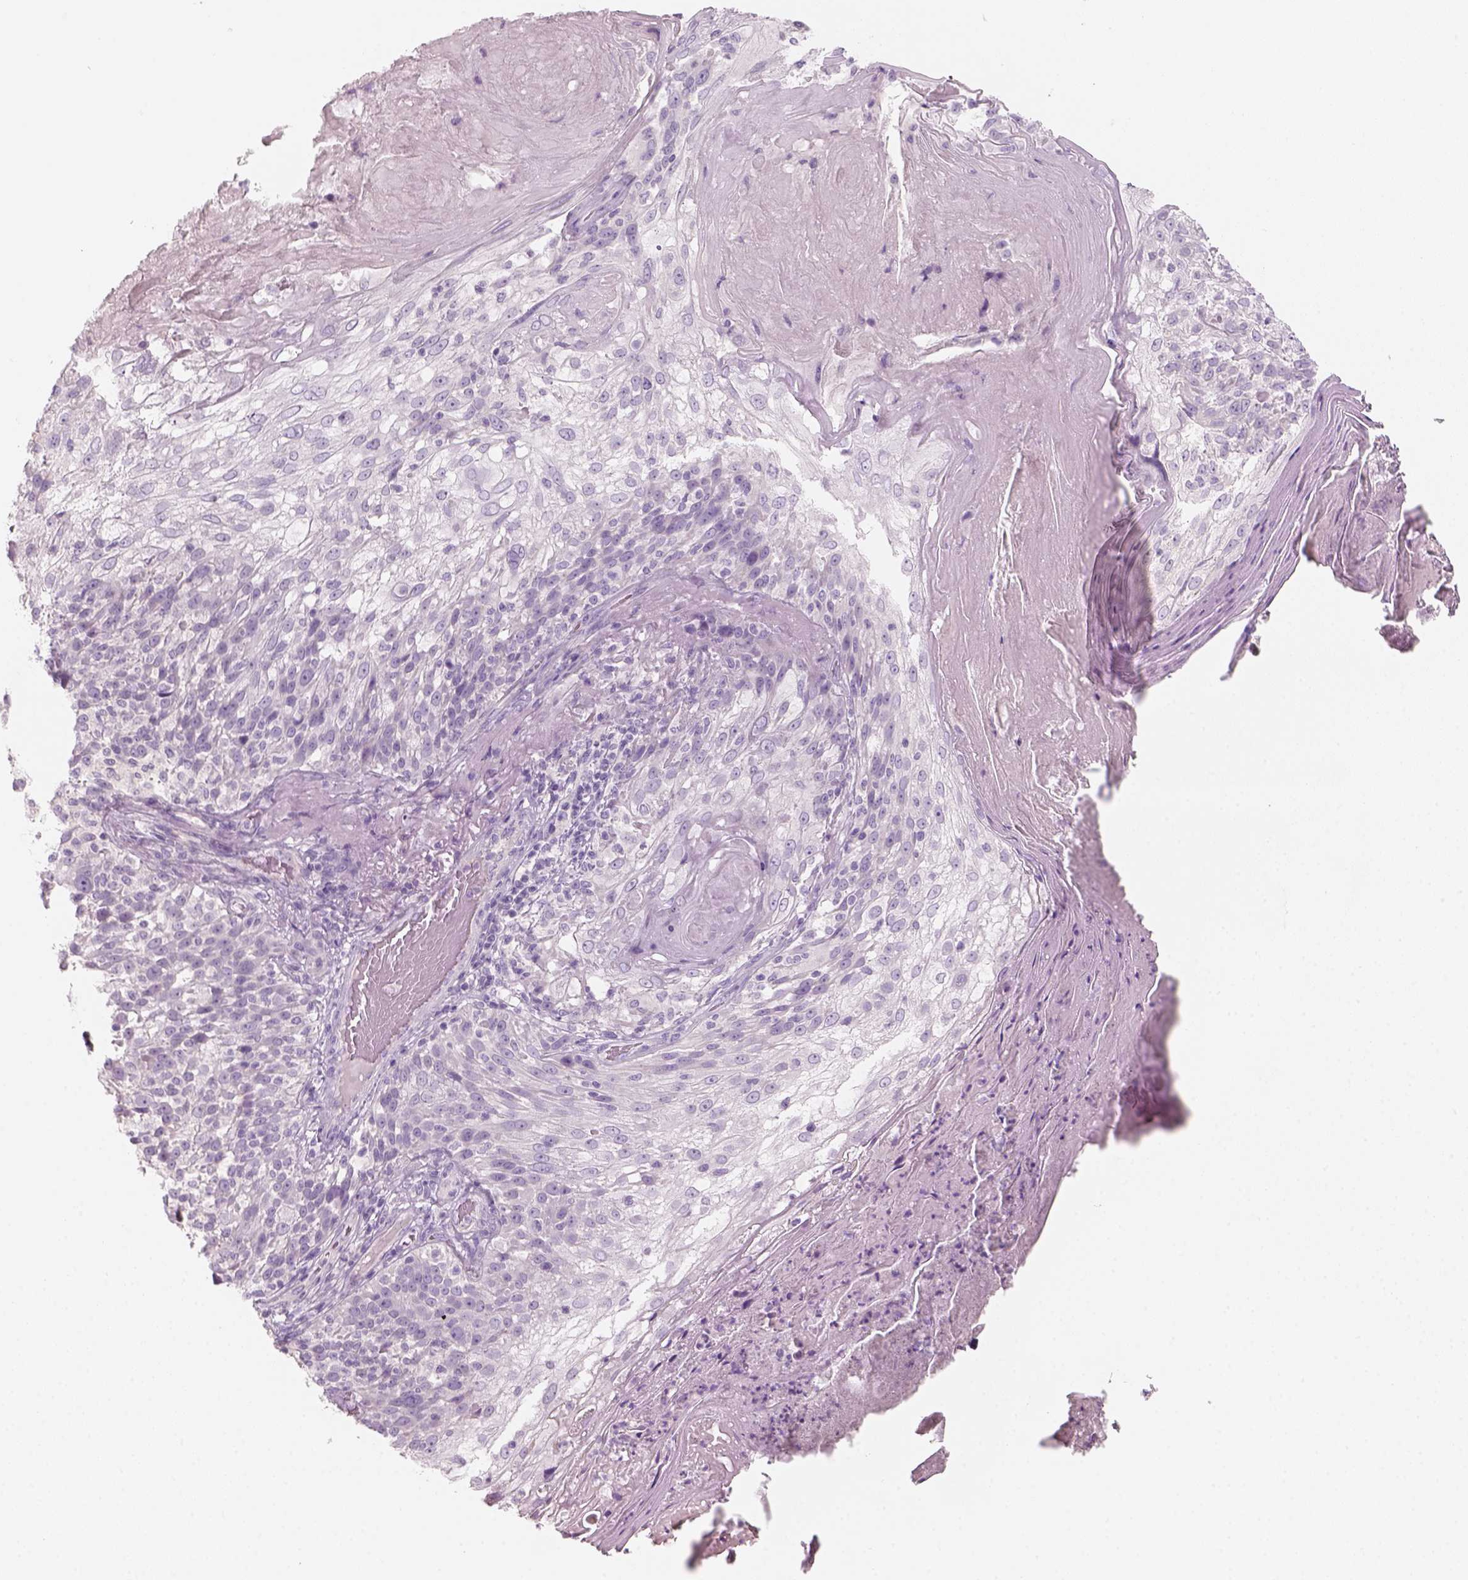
{"staining": {"intensity": "negative", "quantity": "none", "location": "none"}, "tissue": "skin cancer", "cell_type": "Tumor cells", "image_type": "cancer", "snomed": [{"axis": "morphology", "description": "Normal tissue, NOS"}, {"axis": "morphology", "description": "Squamous cell carcinoma, NOS"}, {"axis": "topography", "description": "Skin"}], "caption": "A histopathology image of squamous cell carcinoma (skin) stained for a protein displays no brown staining in tumor cells.", "gene": "KRT25", "patient": {"sex": "female", "age": 83}}